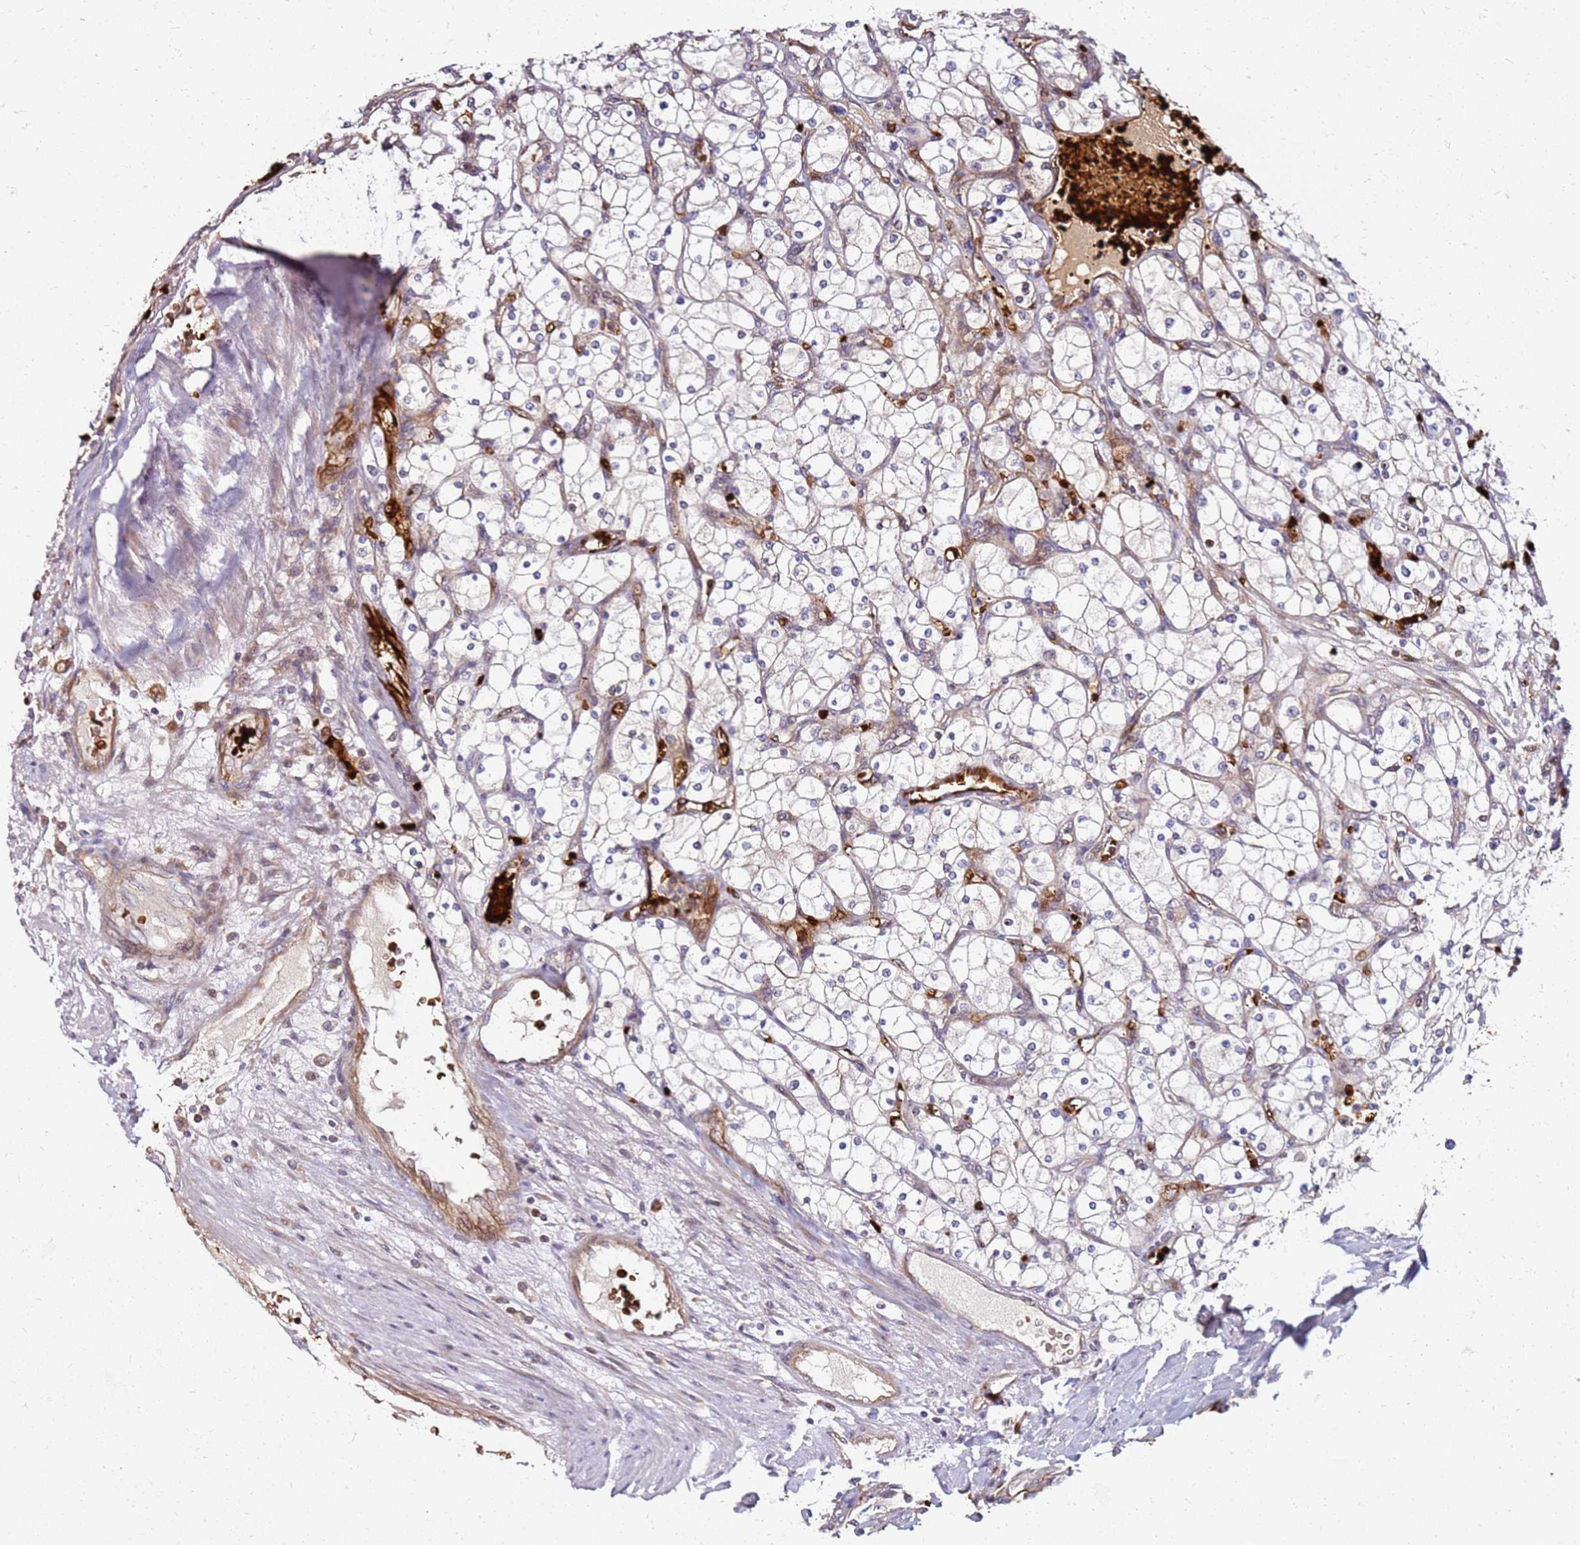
{"staining": {"intensity": "negative", "quantity": "none", "location": "none"}, "tissue": "renal cancer", "cell_type": "Tumor cells", "image_type": "cancer", "snomed": [{"axis": "morphology", "description": "Adenocarcinoma, NOS"}, {"axis": "topography", "description": "Kidney"}], "caption": "DAB (3,3'-diaminobenzidine) immunohistochemical staining of renal cancer (adenocarcinoma) reveals no significant expression in tumor cells.", "gene": "RNF11", "patient": {"sex": "male", "age": 80}}